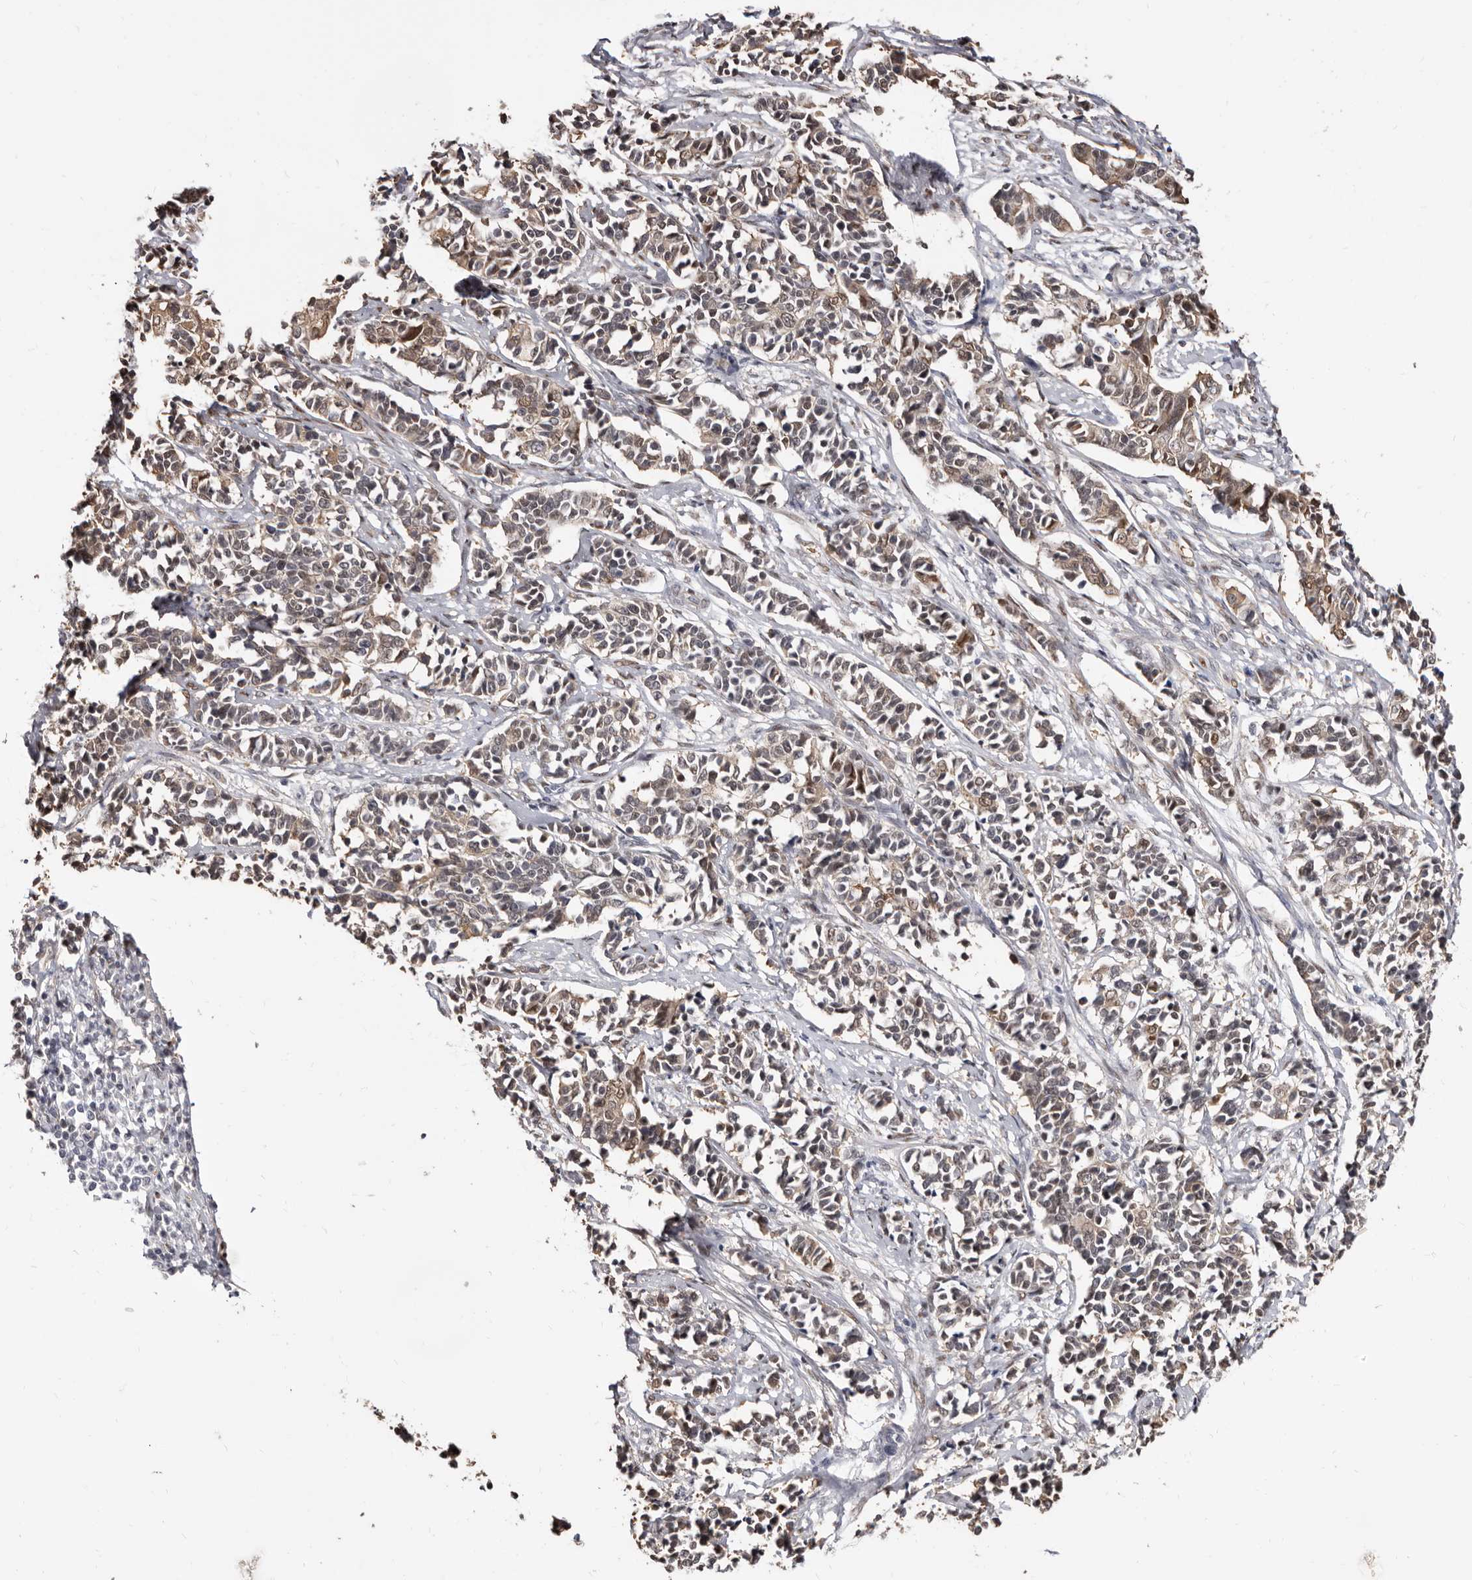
{"staining": {"intensity": "weak", "quantity": "25%-75%", "location": "cytoplasmic/membranous"}, "tissue": "cervical cancer", "cell_type": "Tumor cells", "image_type": "cancer", "snomed": [{"axis": "morphology", "description": "Normal tissue, NOS"}, {"axis": "morphology", "description": "Squamous cell carcinoma, NOS"}, {"axis": "topography", "description": "Cervix"}], "caption": "IHC photomicrograph of neoplastic tissue: human squamous cell carcinoma (cervical) stained using immunohistochemistry exhibits low levels of weak protein expression localized specifically in the cytoplasmic/membranous of tumor cells, appearing as a cytoplasmic/membranous brown color.", "gene": "KHDRBS2", "patient": {"sex": "female", "age": 35}}